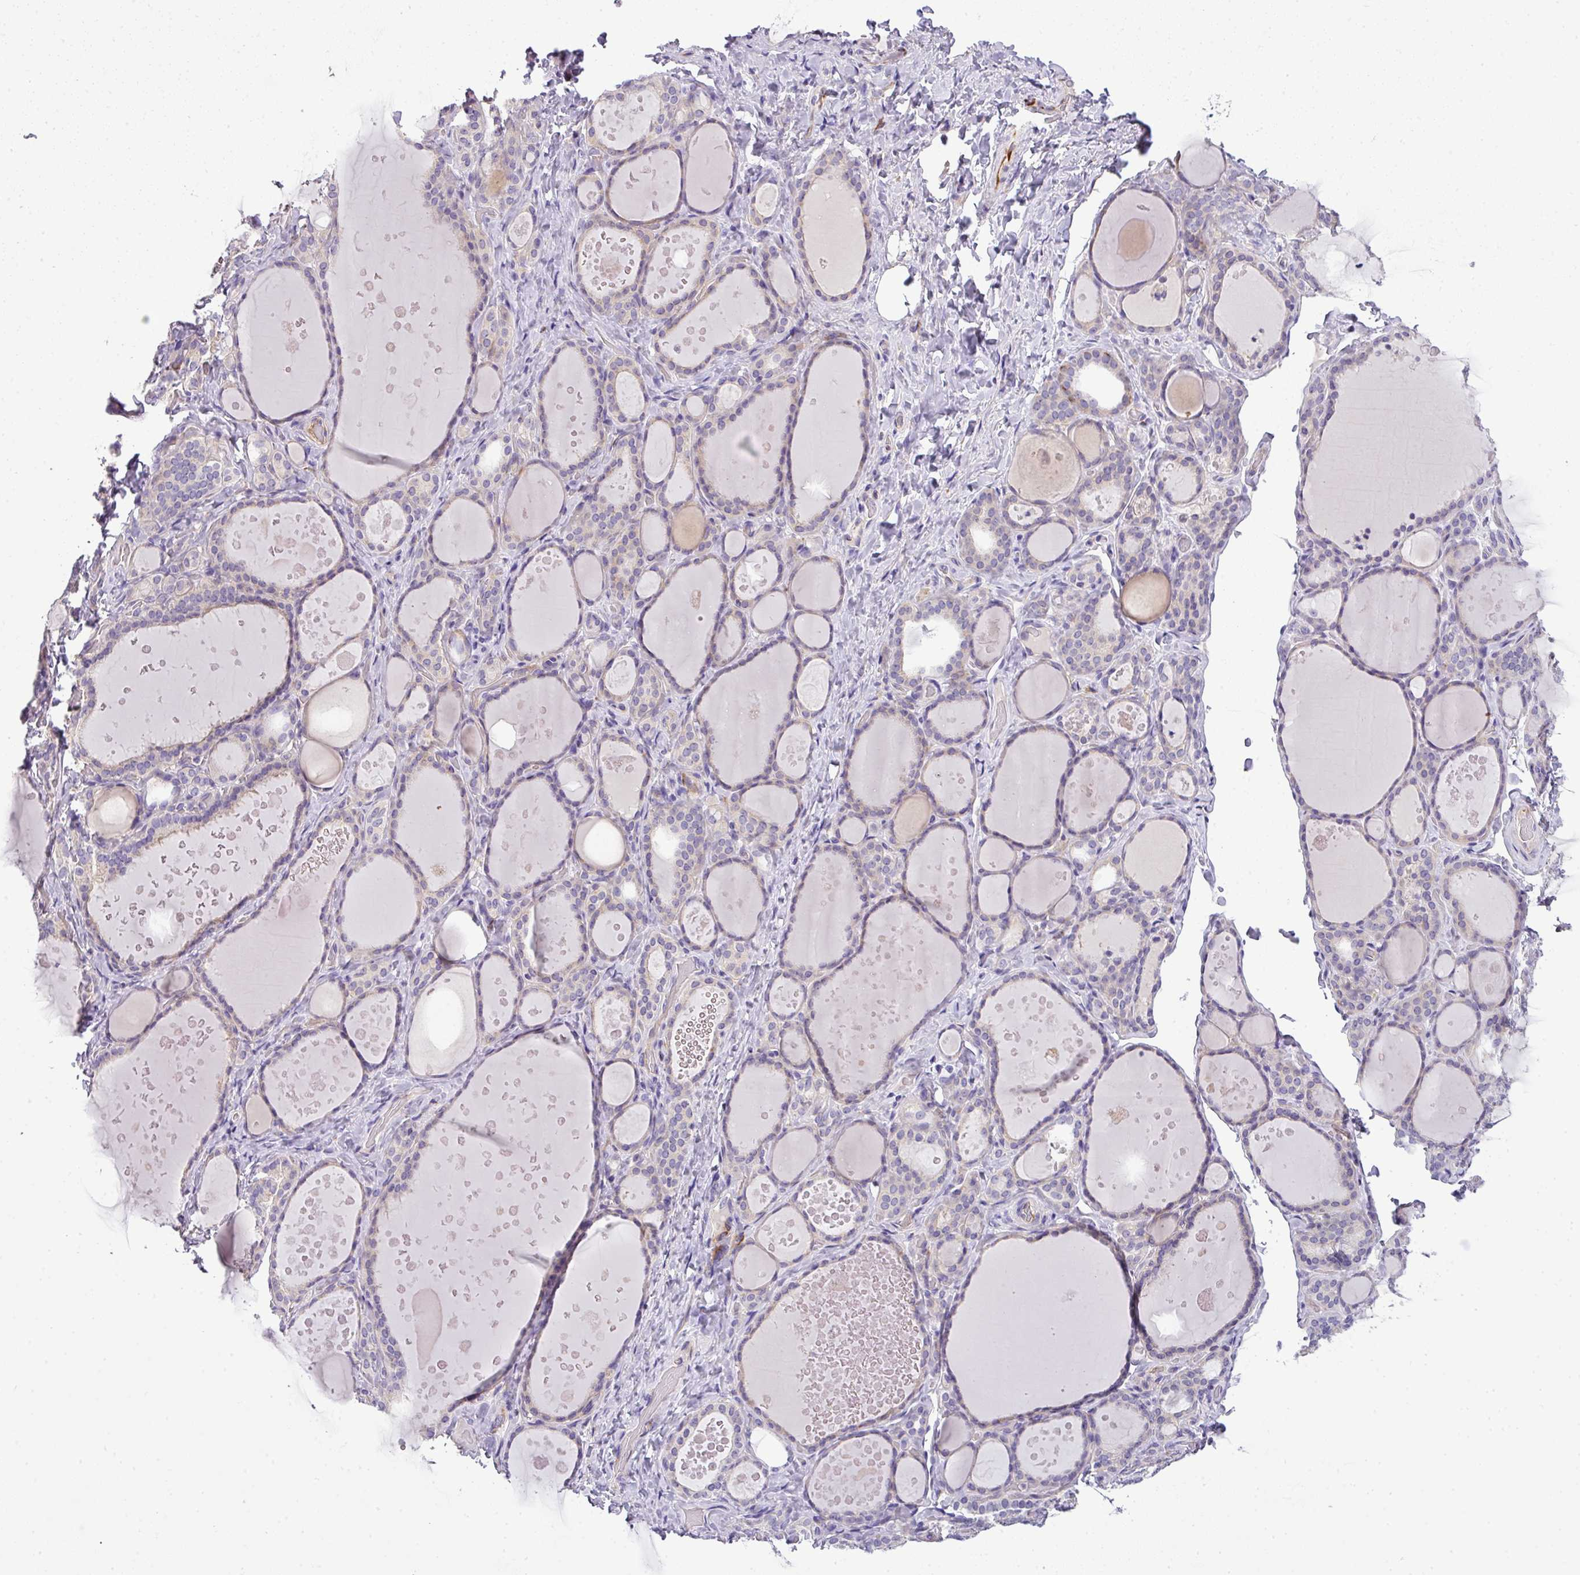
{"staining": {"intensity": "negative", "quantity": "none", "location": "none"}, "tissue": "thyroid gland", "cell_type": "Glandular cells", "image_type": "normal", "snomed": [{"axis": "morphology", "description": "Normal tissue, NOS"}, {"axis": "topography", "description": "Thyroid gland"}], "caption": "Normal thyroid gland was stained to show a protein in brown. There is no significant staining in glandular cells.", "gene": "ENSG00000273748", "patient": {"sex": "female", "age": 46}}